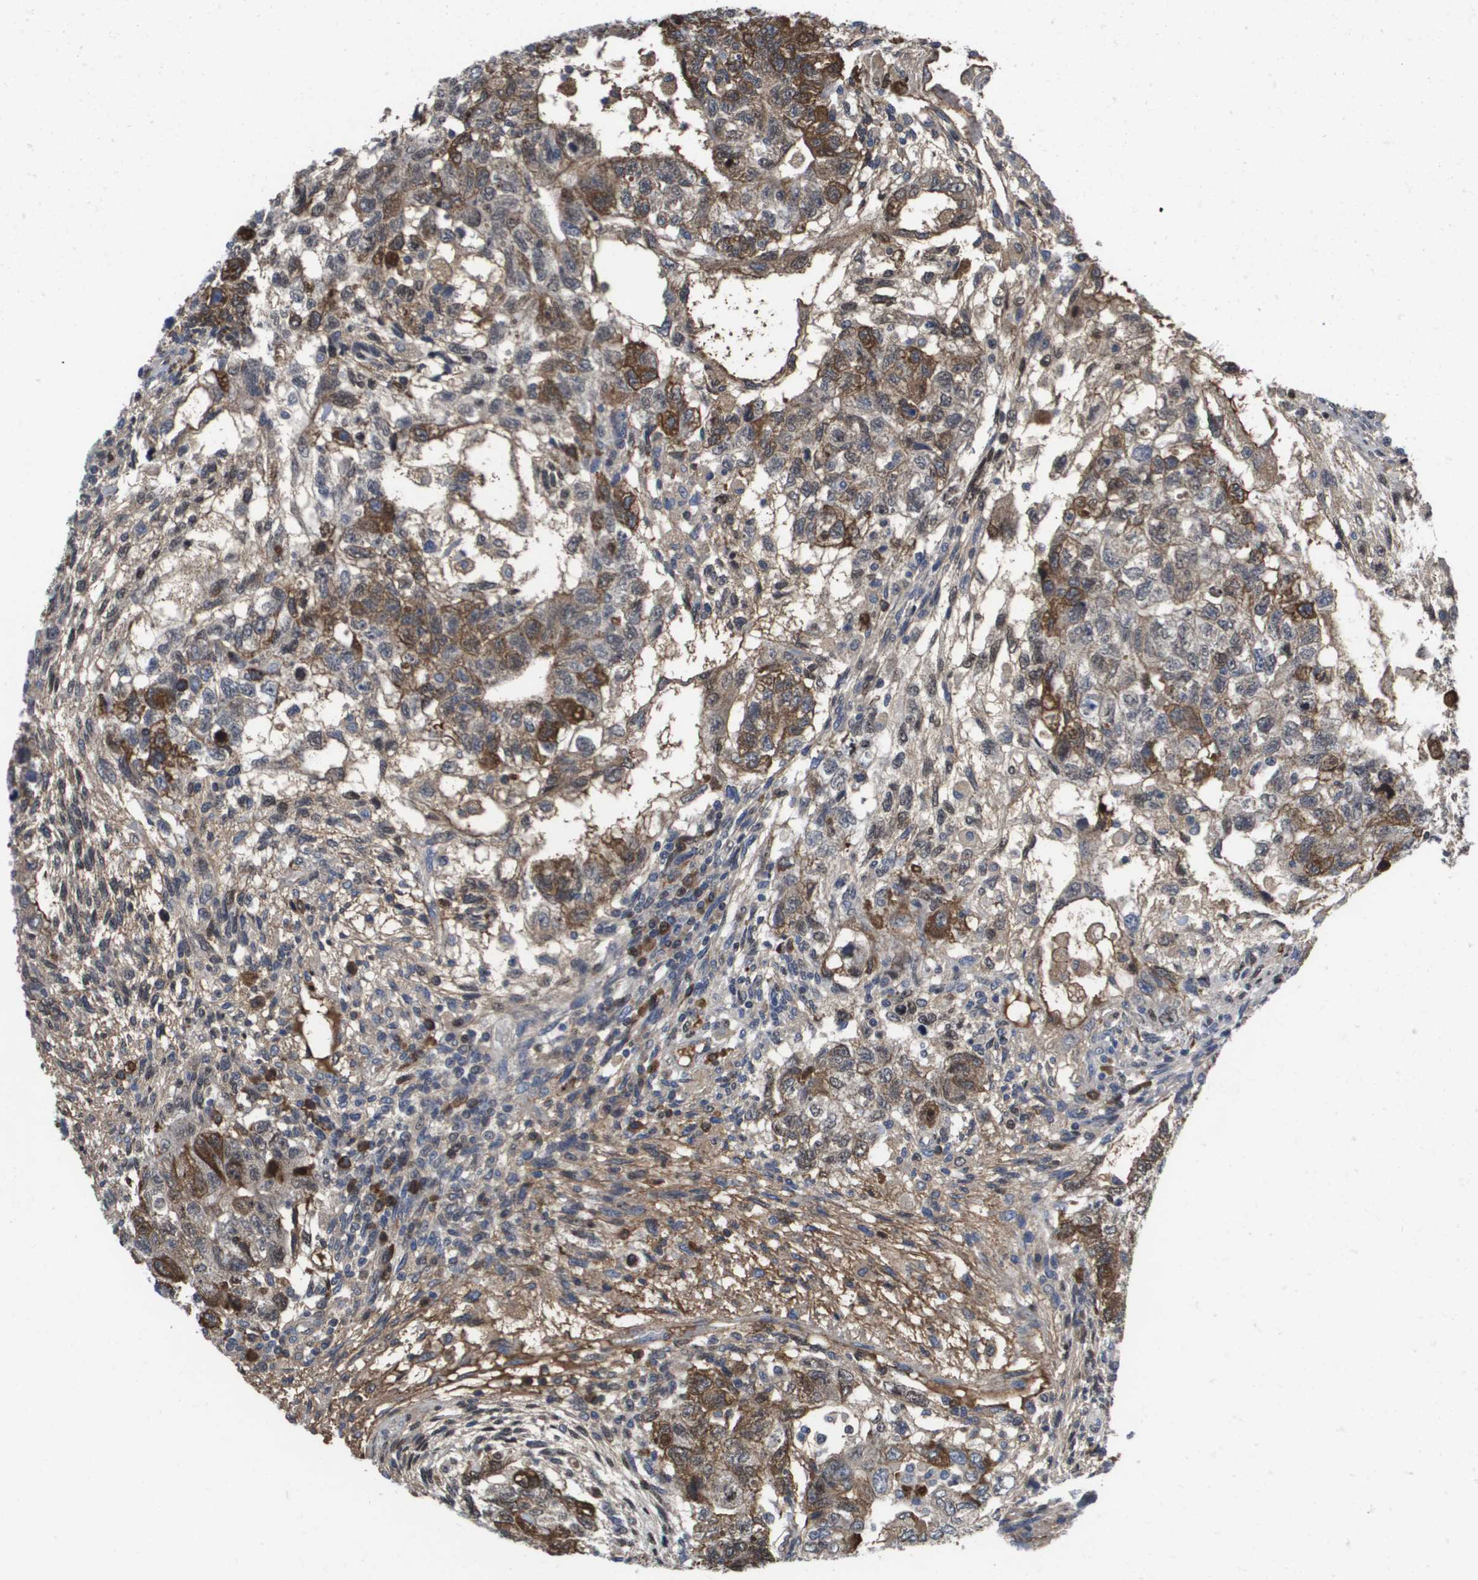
{"staining": {"intensity": "weak", "quantity": ">75%", "location": "cytoplasmic/membranous"}, "tissue": "testis cancer", "cell_type": "Tumor cells", "image_type": "cancer", "snomed": [{"axis": "morphology", "description": "Normal tissue, NOS"}, {"axis": "morphology", "description": "Carcinoma, Embryonal, NOS"}, {"axis": "topography", "description": "Testis"}], "caption": "Brown immunohistochemical staining in human embryonal carcinoma (testis) exhibits weak cytoplasmic/membranous expression in approximately >75% of tumor cells. The protein is stained brown, and the nuclei are stained in blue (DAB (3,3'-diaminobenzidine) IHC with brightfield microscopy, high magnification).", "gene": "SERPINC1", "patient": {"sex": "male", "age": 36}}